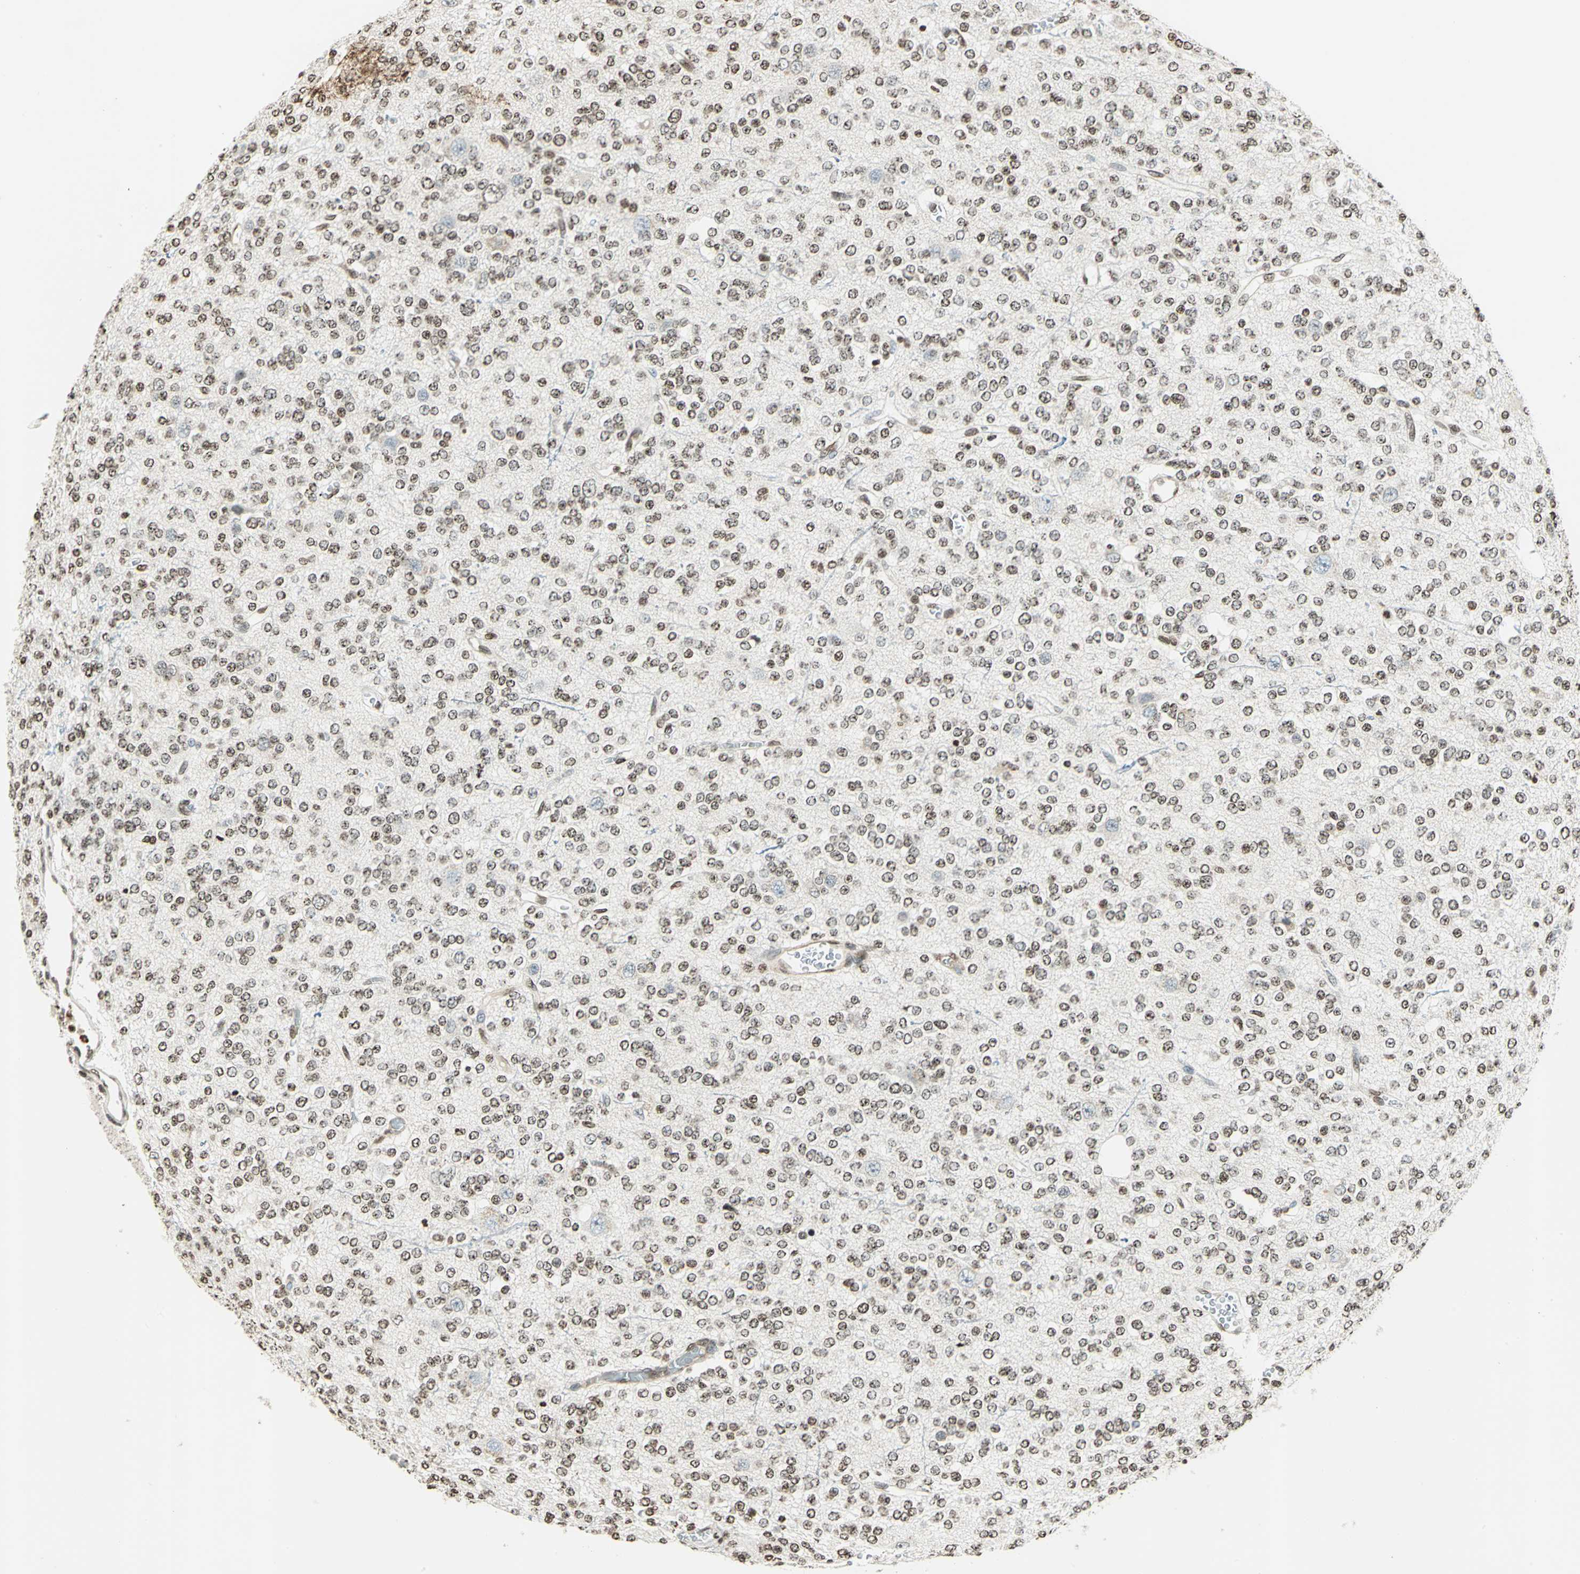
{"staining": {"intensity": "weak", "quantity": "25%-75%", "location": "cytoplasmic/membranous,nuclear"}, "tissue": "glioma", "cell_type": "Tumor cells", "image_type": "cancer", "snomed": [{"axis": "morphology", "description": "Glioma, malignant, Low grade"}, {"axis": "topography", "description": "Brain"}], "caption": "About 25%-75% of tumor cells in human malignant low-grade glioma display weak cytoplasmic/membranous and nuclear protein positivity as visualized by brown immunohistochemical staining.", "gene": "LGALS3", "patient": {"sex": "male", "age": 38}}